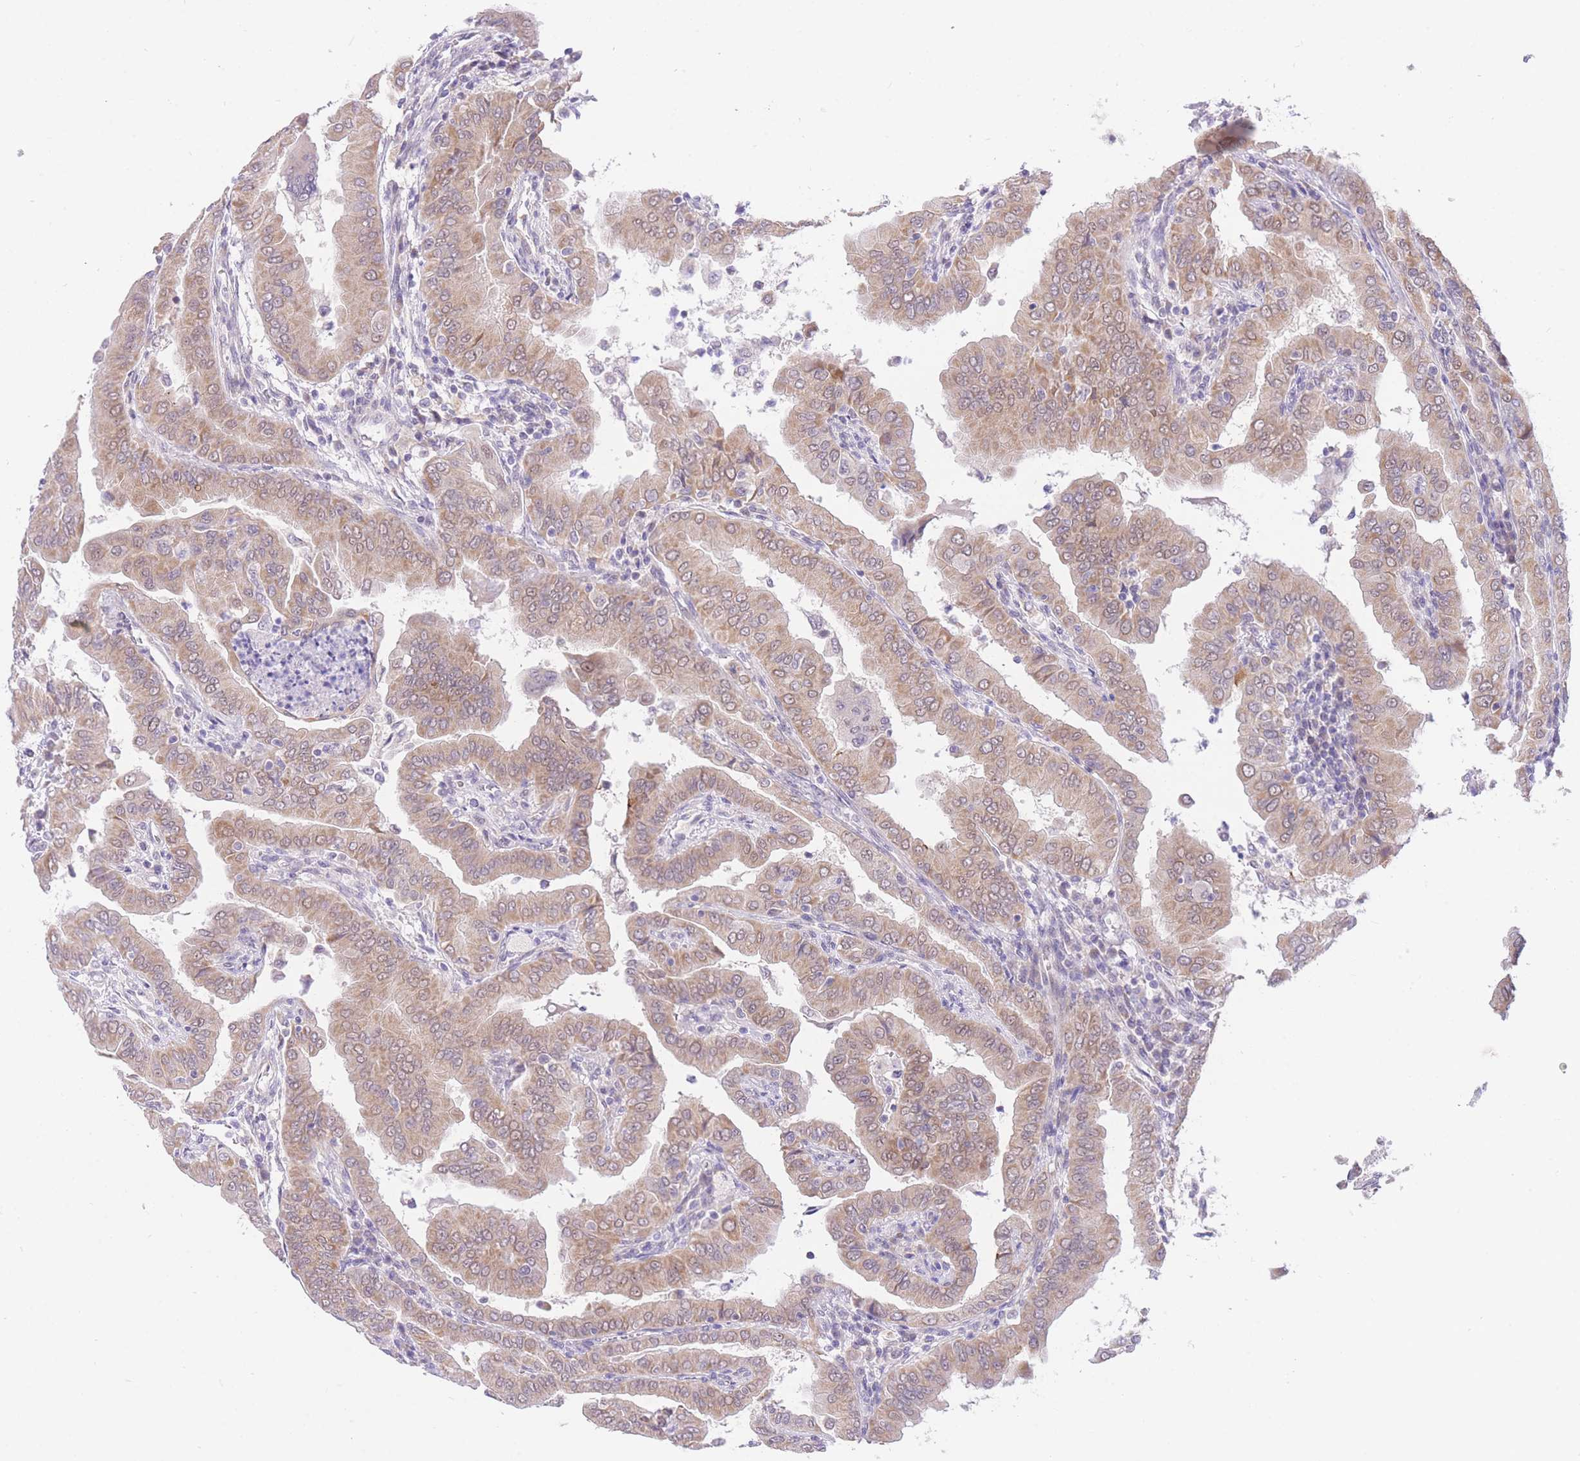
{"staining": {"intensity": "moderate", "quantity": ">75%", "location": "cytoplasmic/membranous,nuclear"}, "tissue": "thyroid cancer", "cell_type": "Tumor cells", "image_type": "cancer", "snomed": [{"axis": "morphology", "description": "Papillary adenocarcinoma, NOS"}, {"axis": "topography", "description": "Thyroid gland"}], "caption": "Human papillary adenocarcinoma (thyroid) stained with a protein marker exhibits moderate staining in tumor cells.", "gene": "UBXN7", "patient": {"sex": "male", "age": 33}}